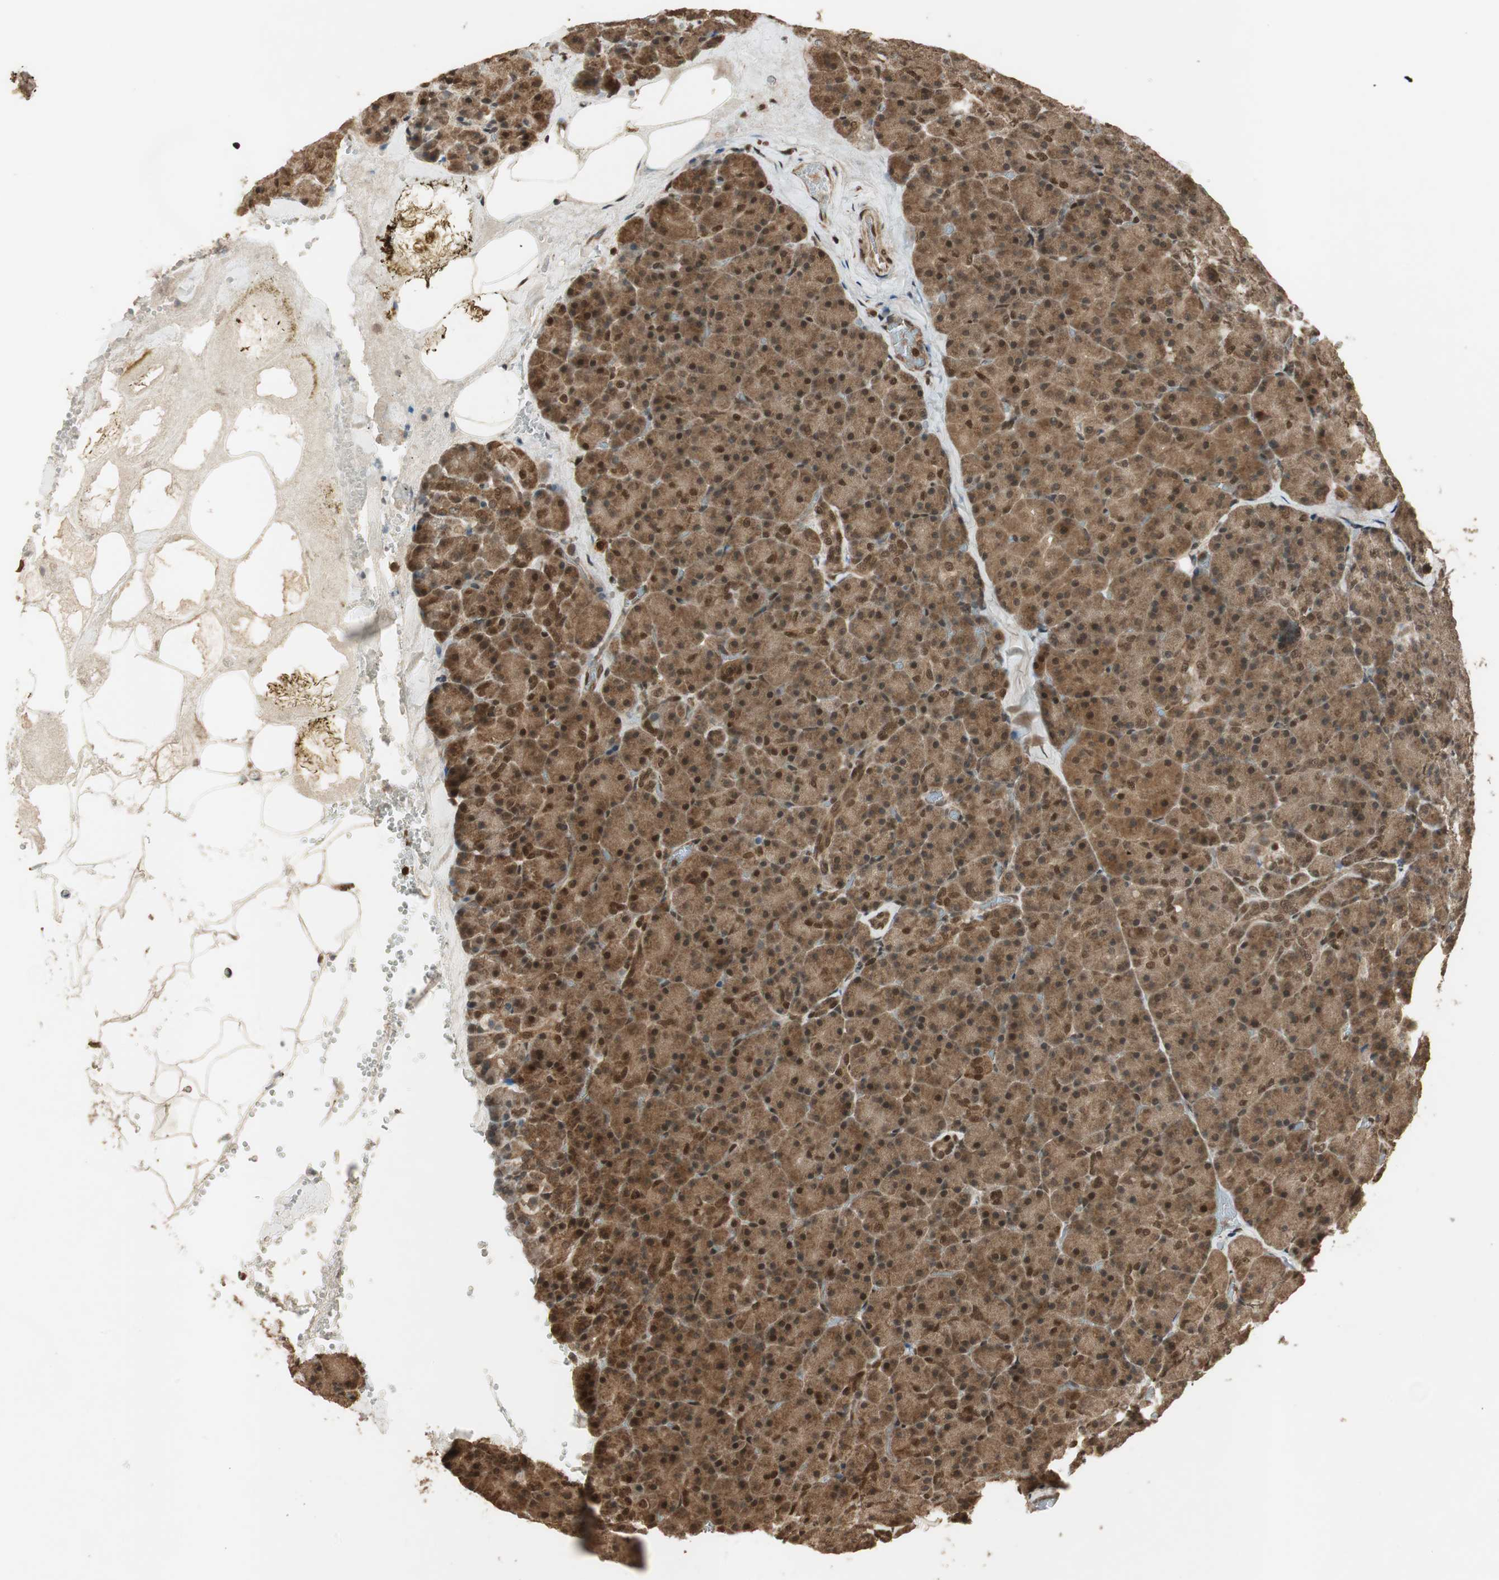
{"staining": {"intensity": "strong", "quantity": ">75%", "location": "cytoplasmic/membranous,nuclear"}, "tissue": "pancreas", "cell_type": "Exocrine glandular cells", "image_type": "normal", "snomed": [{"axis": "morphology", "description": "Normal tissue, NOS"}, {"axis": "topography", "description": "Pancreas"}], "caption": "Immunohistochemistry (IHC) image of normal human pancreas stained for a protein (brown), which exhibits high levels of strong cytoplasmic/membranous,nuclear expression in about >75% of exocrine glandular cells.", "gene": "RPA3", "patient": {"sex": "female", "age": 35}}